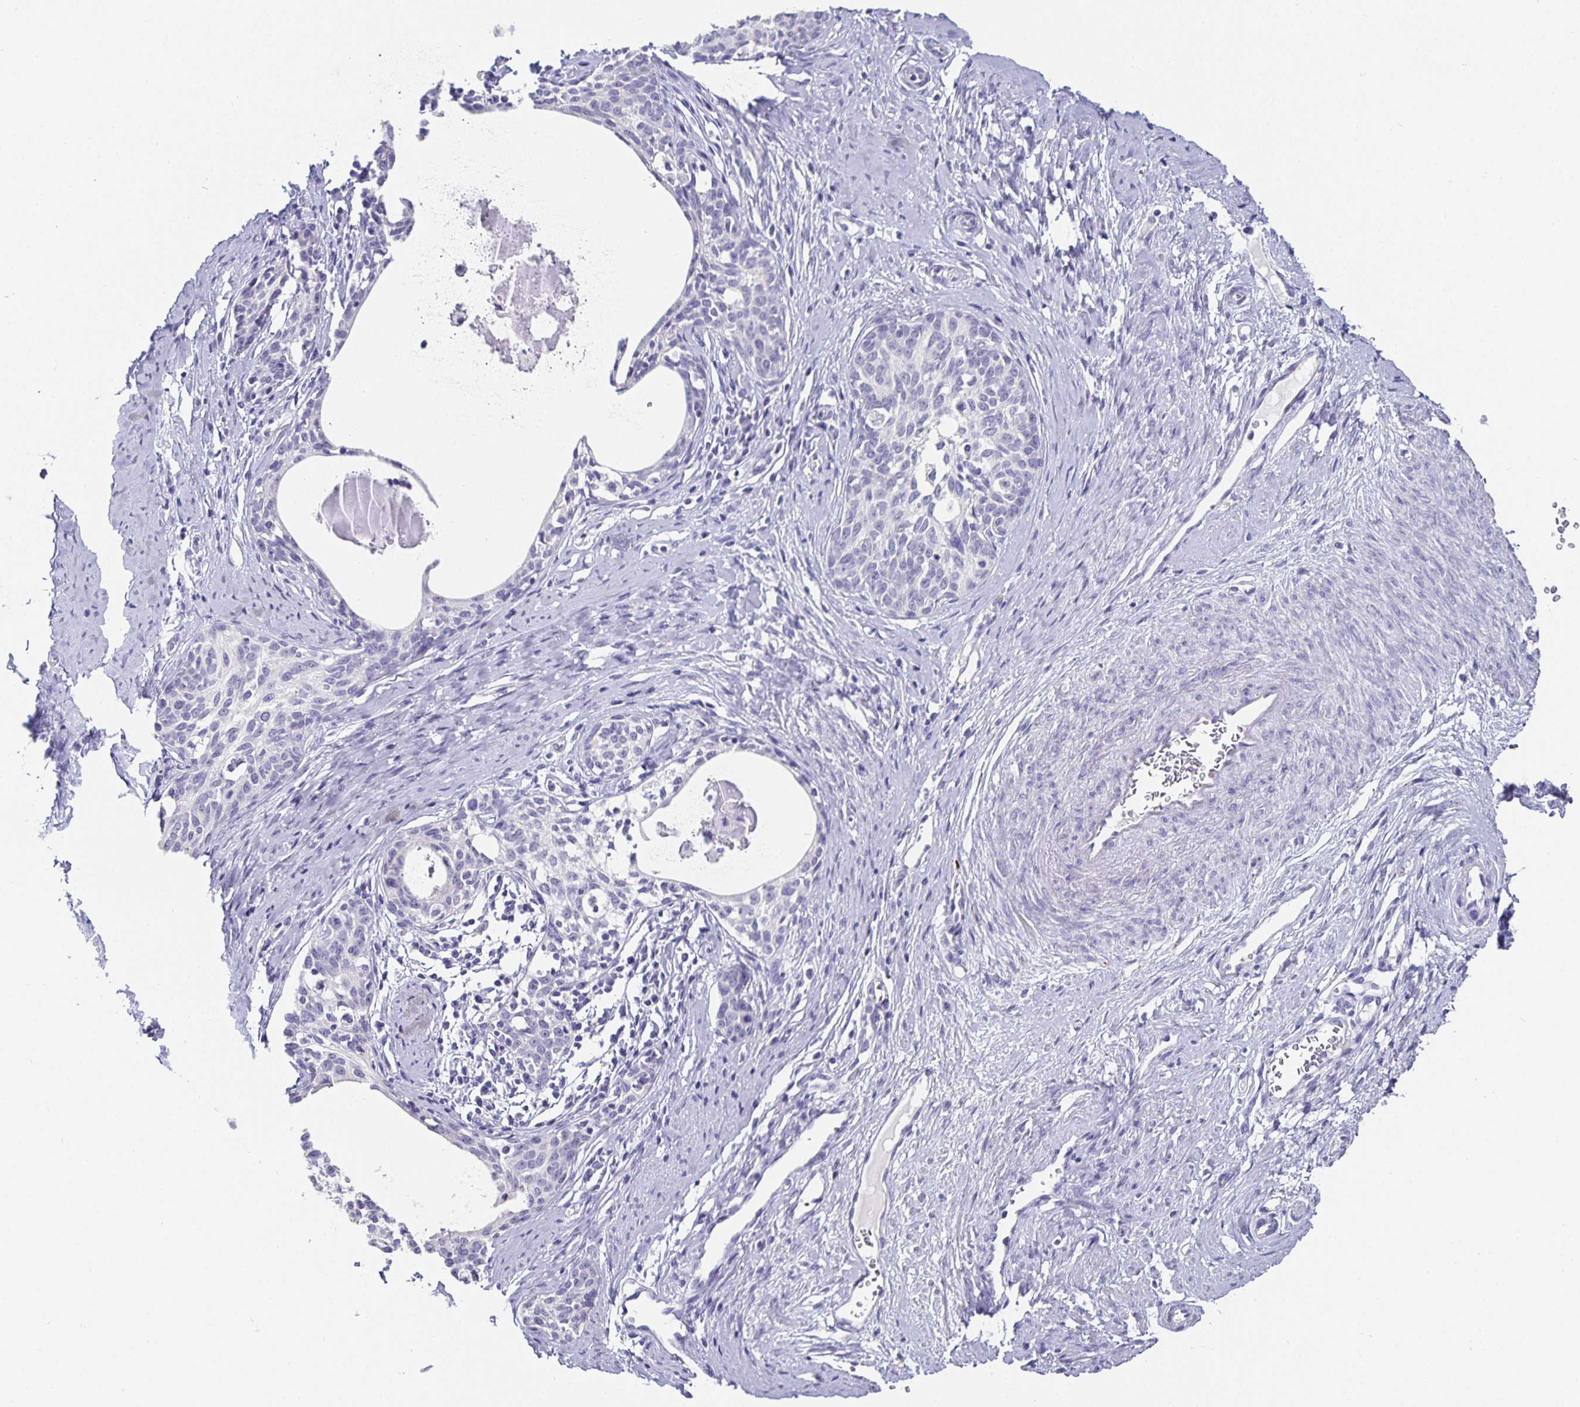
{"staining": {"intensity": "negative", "quantity": "none", "location": "none"}, "tissue": "cervical cancer", "cell_type": "Tumor cells", "image_type": "cancer", "snomed": [{"axis": "morphology", "description": "Squamous cell carcinoma, NOS"}, {"axis": "morphology", "description": "Adenocarcinoma, NOS"}, {"axis": "topography", "description": "Cervix"}], "caption": "The micrograph shows no significant positivity in tumor cells of cervical adenocarcinoma.", "gene": "CHGA", "patient": {"sex": "female", "age": 52}}